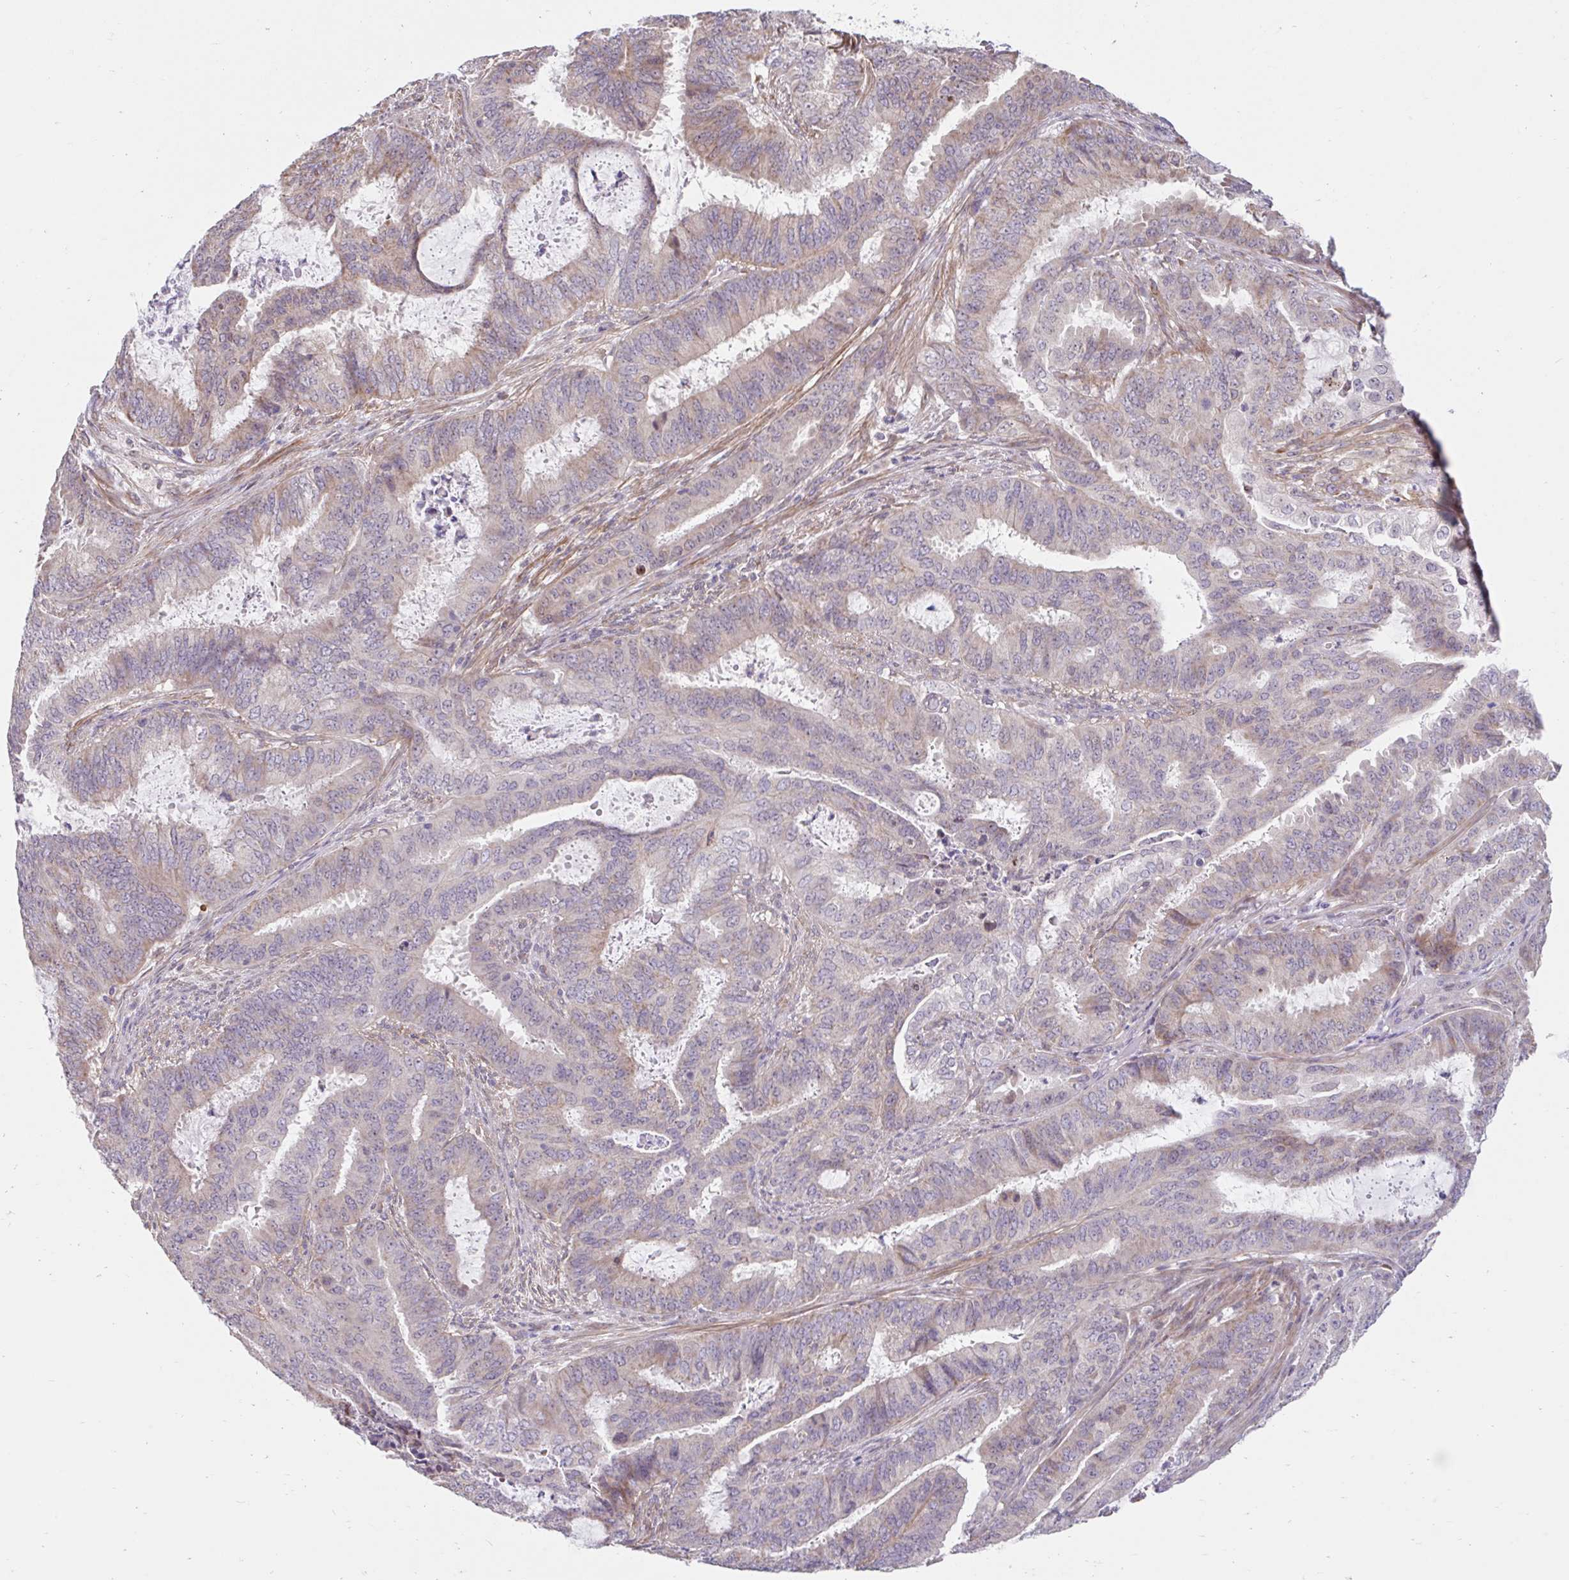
{"staining": {"intensity": "weak", "quantity": "25%-75%", "location": "cytoplasmic/membranous"}, "tissue": "endometrial cancer", "cell_type": "Tumor cells", "image_type": "cancer", "snomed": [{"axis": "morphology", "description": "Adenocarcinoma, NOS"}, {"axis": "topography", "description": "Endometrium"}], "caption": "This photomicrograph exhibits immunohistochemistry staining of human endometrial adenocarcinoma, with low weak cytoplasmic/membranous staining in approximately 25%-75% of tumor cells.", "gene": "NT5C1B", "patient": {"sex": "female", "age": 51}}